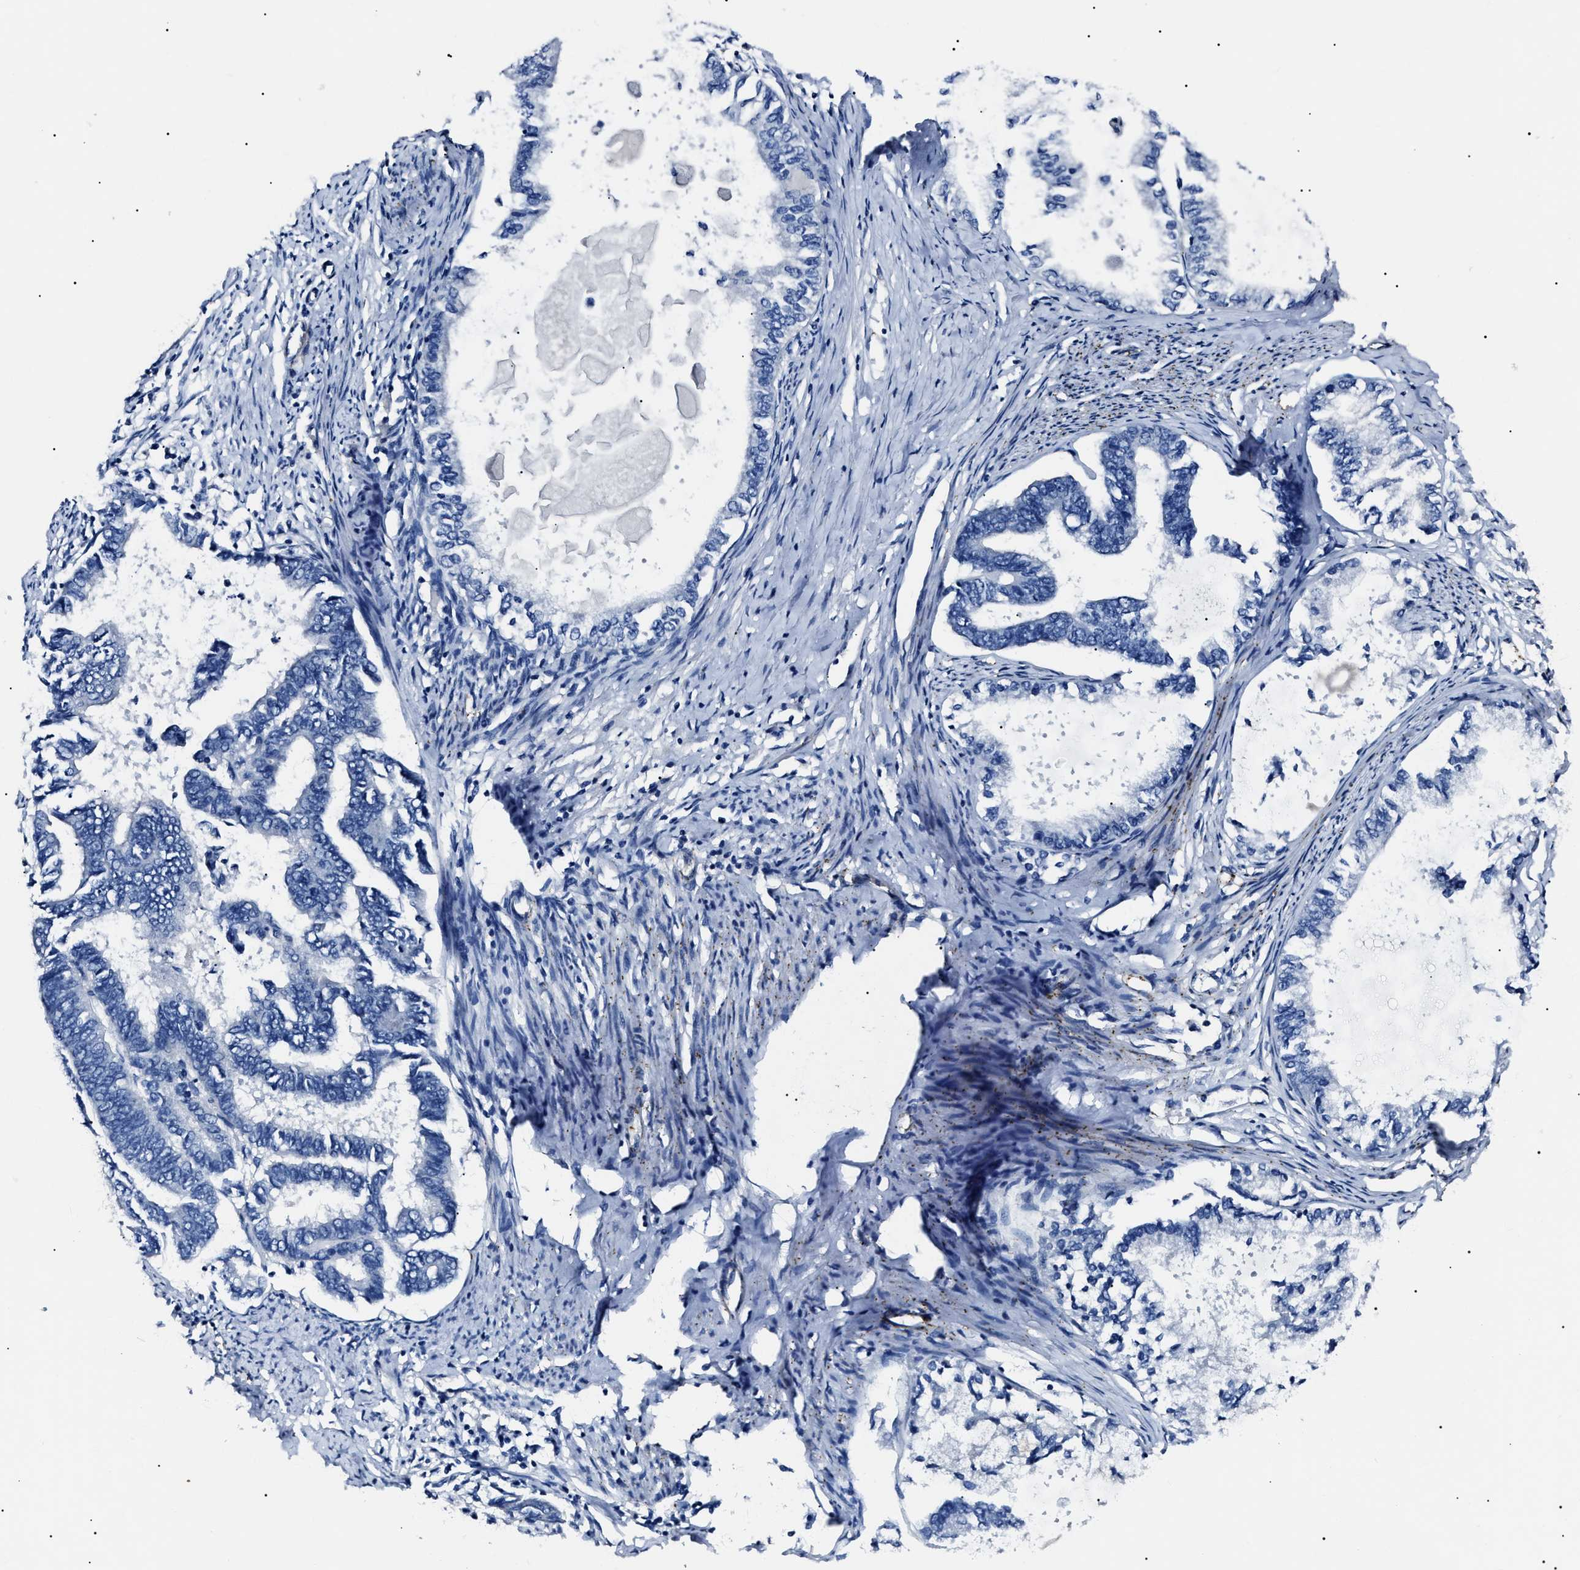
{"staining": {"intensity": "negative", "quantity": "none", "location": "none"}, "tissue": "endometrial cancer", "cell_type": "Tumor cells", "image_type": "cancer", "snomed": [{"axis": "morphology", "description": "Adenocarcinoma, NOS"}, {"axis": "topography", "description": "Endometrium"}], "caption": "This is a micrograph of IHC staining of endometrial cancer, which shows no expression in tumor cells. The staining is performed using DAB (3,3'-diaminobenzidine) brown chromogen with nuclei counter-stained in using hematoxylin.", "gene": "KLHL42", "patient": {"sex": "female", "age": 86}}